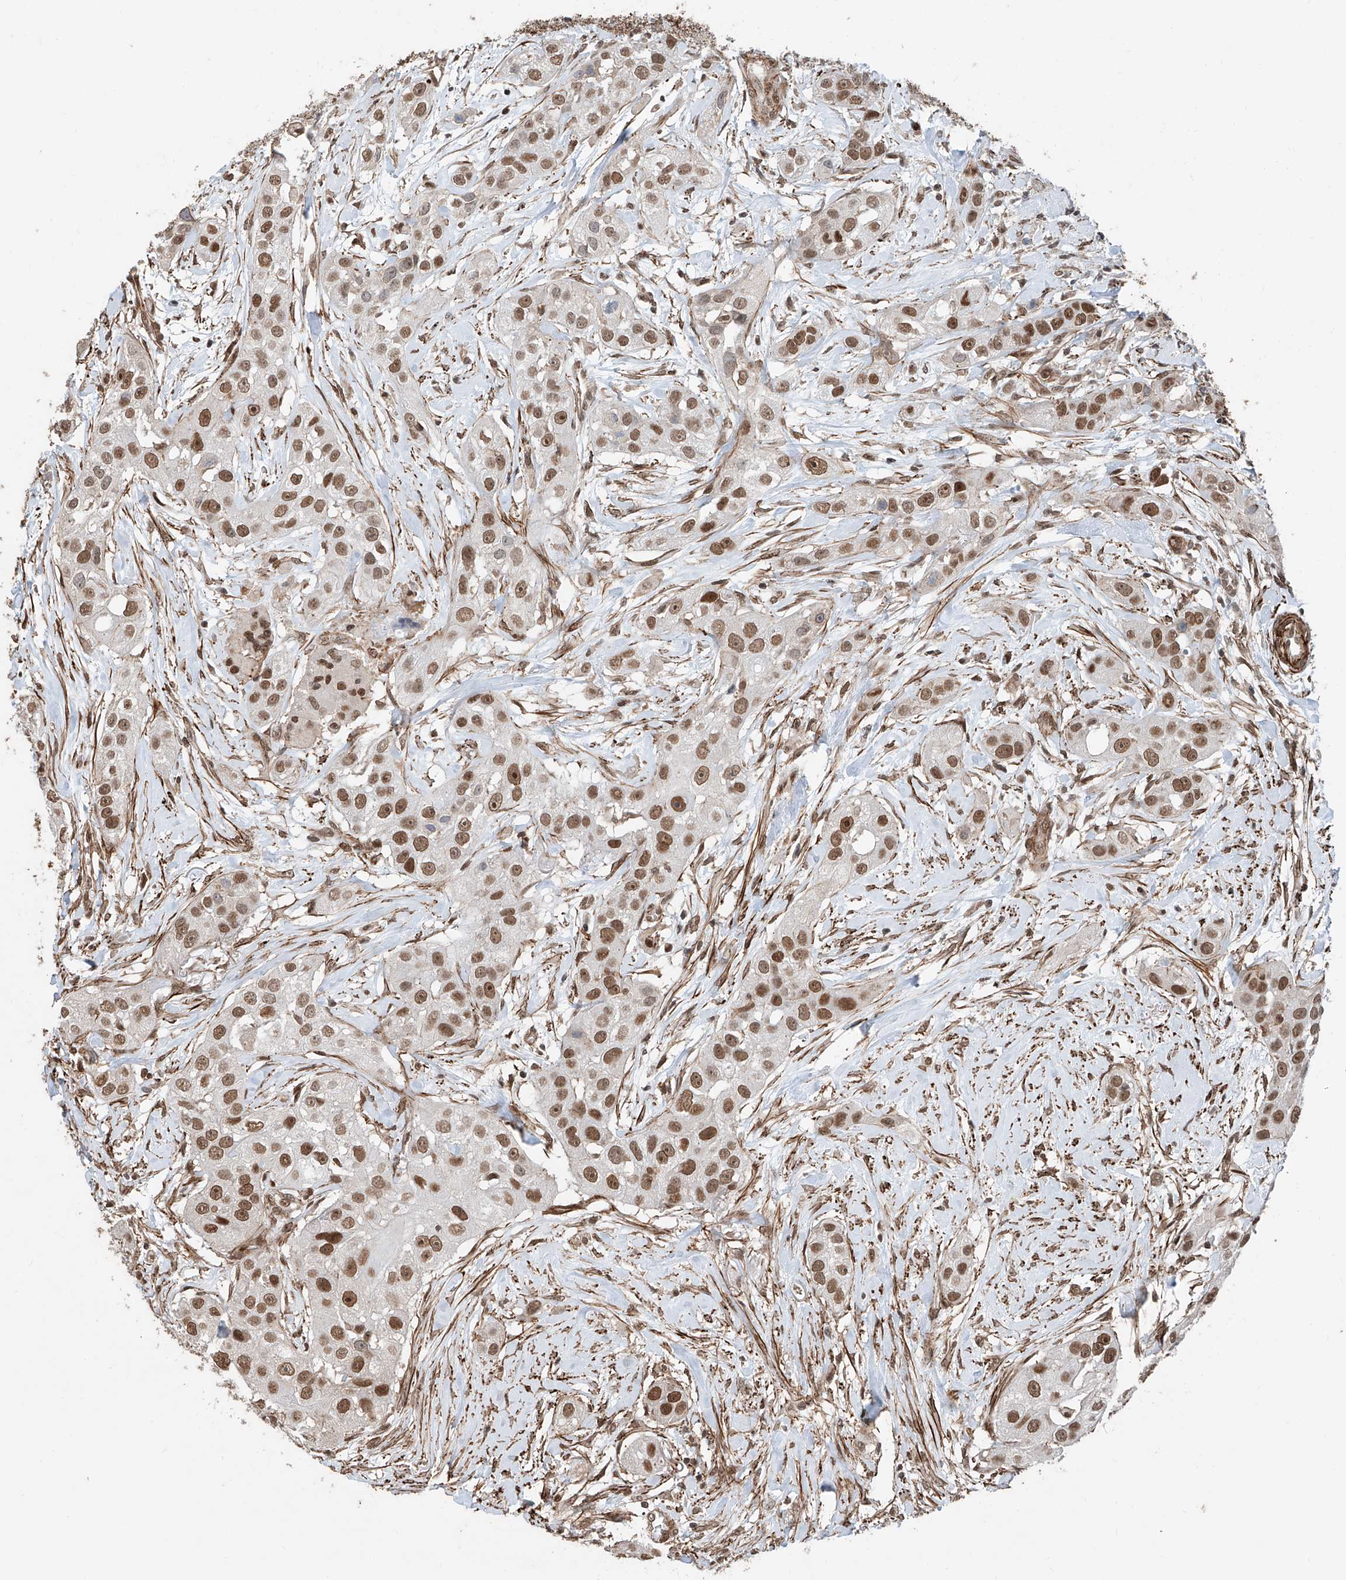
{"staining": {"intensity": "moderate", "quantity": ">75%", "location": "nuclear"}, "tissue": "head and neck cancer", "cell_type": "Tumor cells", "image_type": "cancer", "snomed": [{"axis": "morphology", "description": "Normal tissue, NOS"}, {"axis": "morphology", "description": "Squamous cell carcinoma, NOS"}, {"axis": "topography", "description": "Skeletal muscle"}, {"axis": "topography", "description": "Head-Neck"}], "caption": "The micrograph shows a brown stain indicating the presence of a protein in the nuclear of tumor cells in squamous cell carcinoma (head and neck).", "gene": "SDE2", "patient": {"sex": "male", "age": 51}}